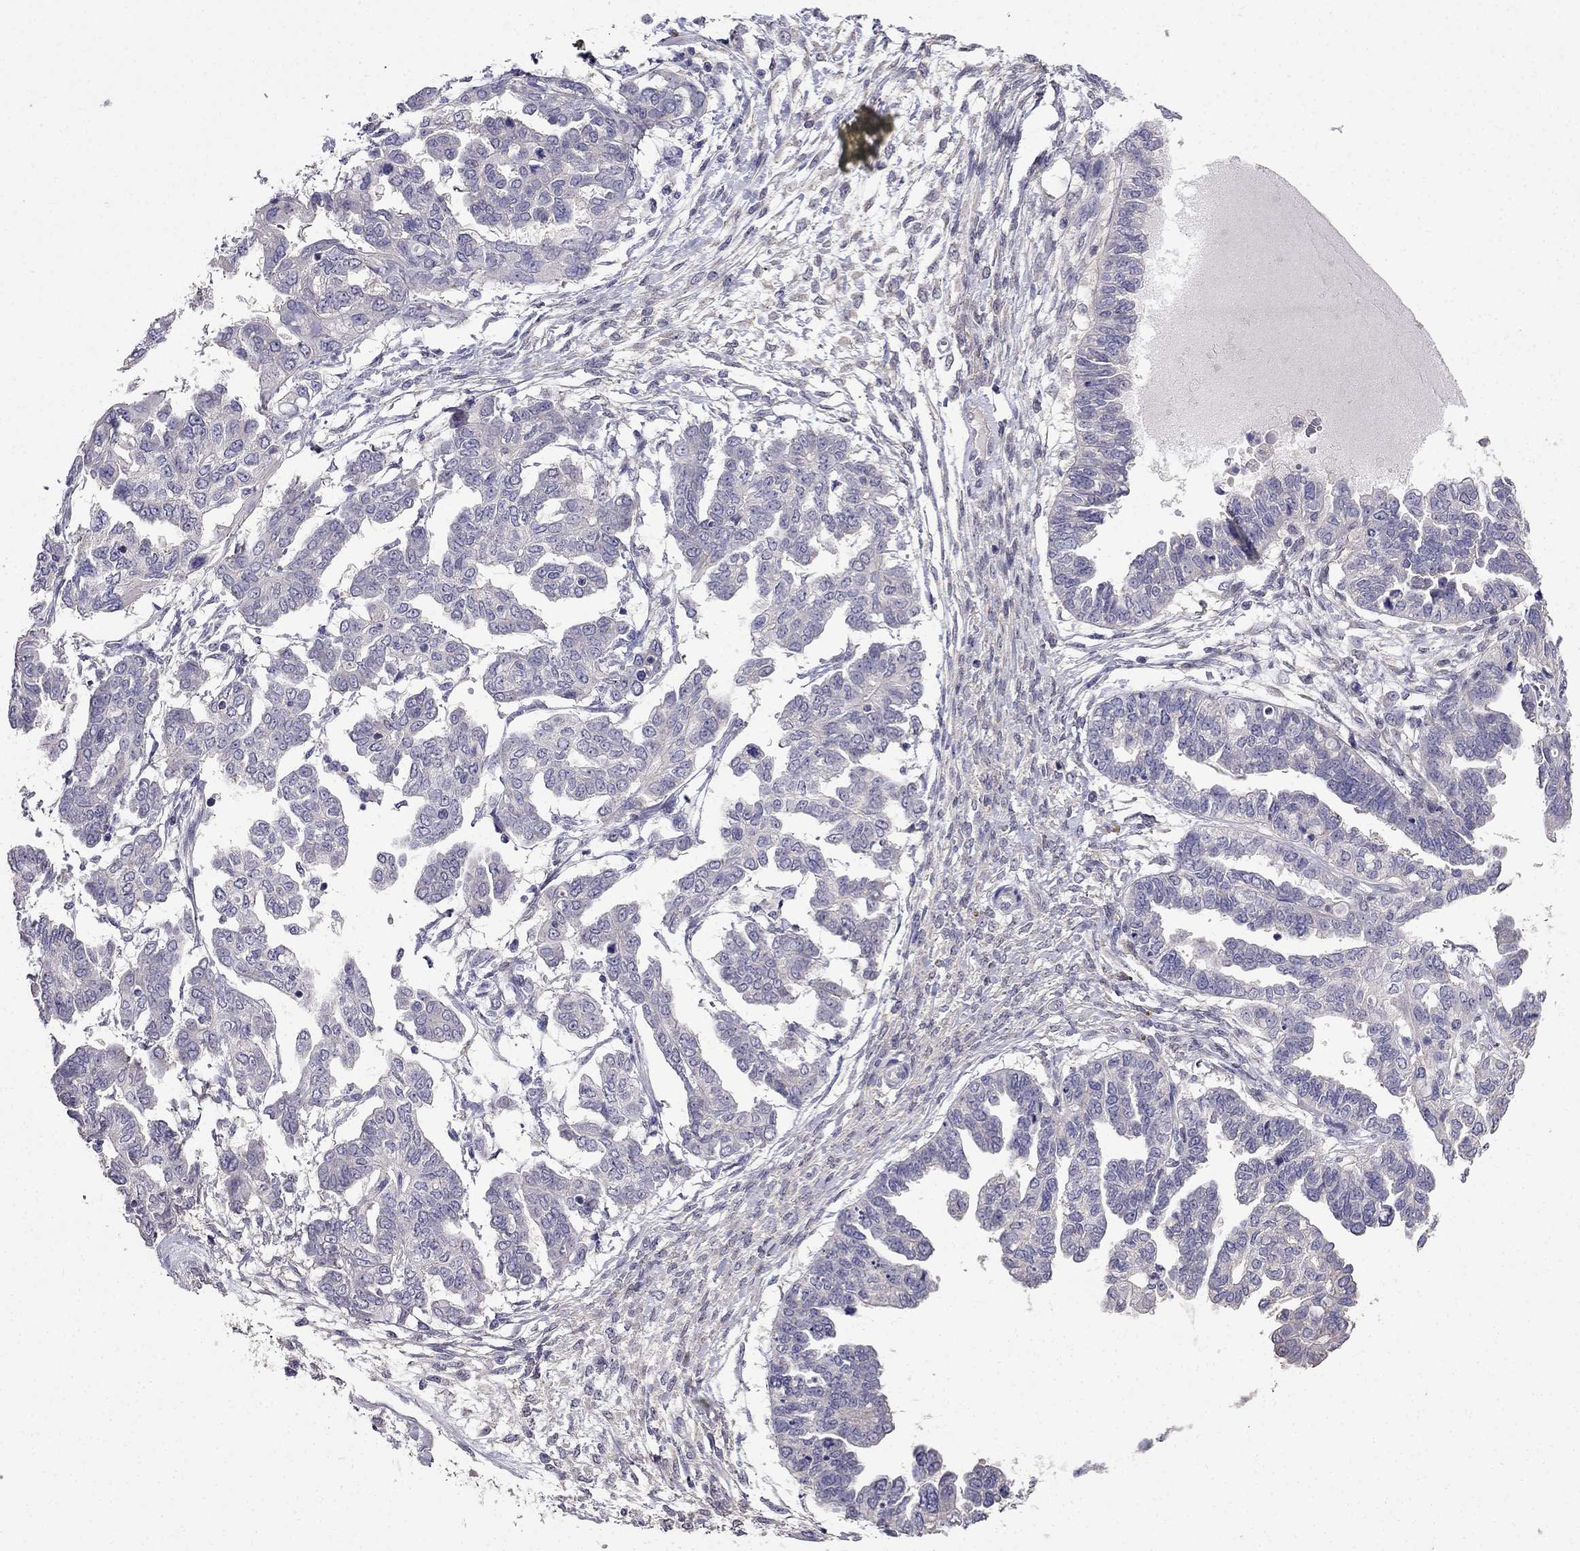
{"staining": {"intensity": "negative", "quantity": "none", "location": "none"}, "tissue": "ovarian cancer", "cell_type": "Tumor cells", "image_type": "cancer", "snomed": [{"axis": "morphology", "description": "Cystadenocarcinoma, serous, NOS"}, {"axis": "topography", "description": "Ovary"}], "caption": "Photomicrograph shows no significant protein staining in tumor cells of ovarian cancer (serous cystadenocarcinoma). (DAB (3,3'-diaminobenzidine) immunohistochemistry, high magnification).", "gene": "AS3MT", "patient": {"sex": "female", "age": 53}}